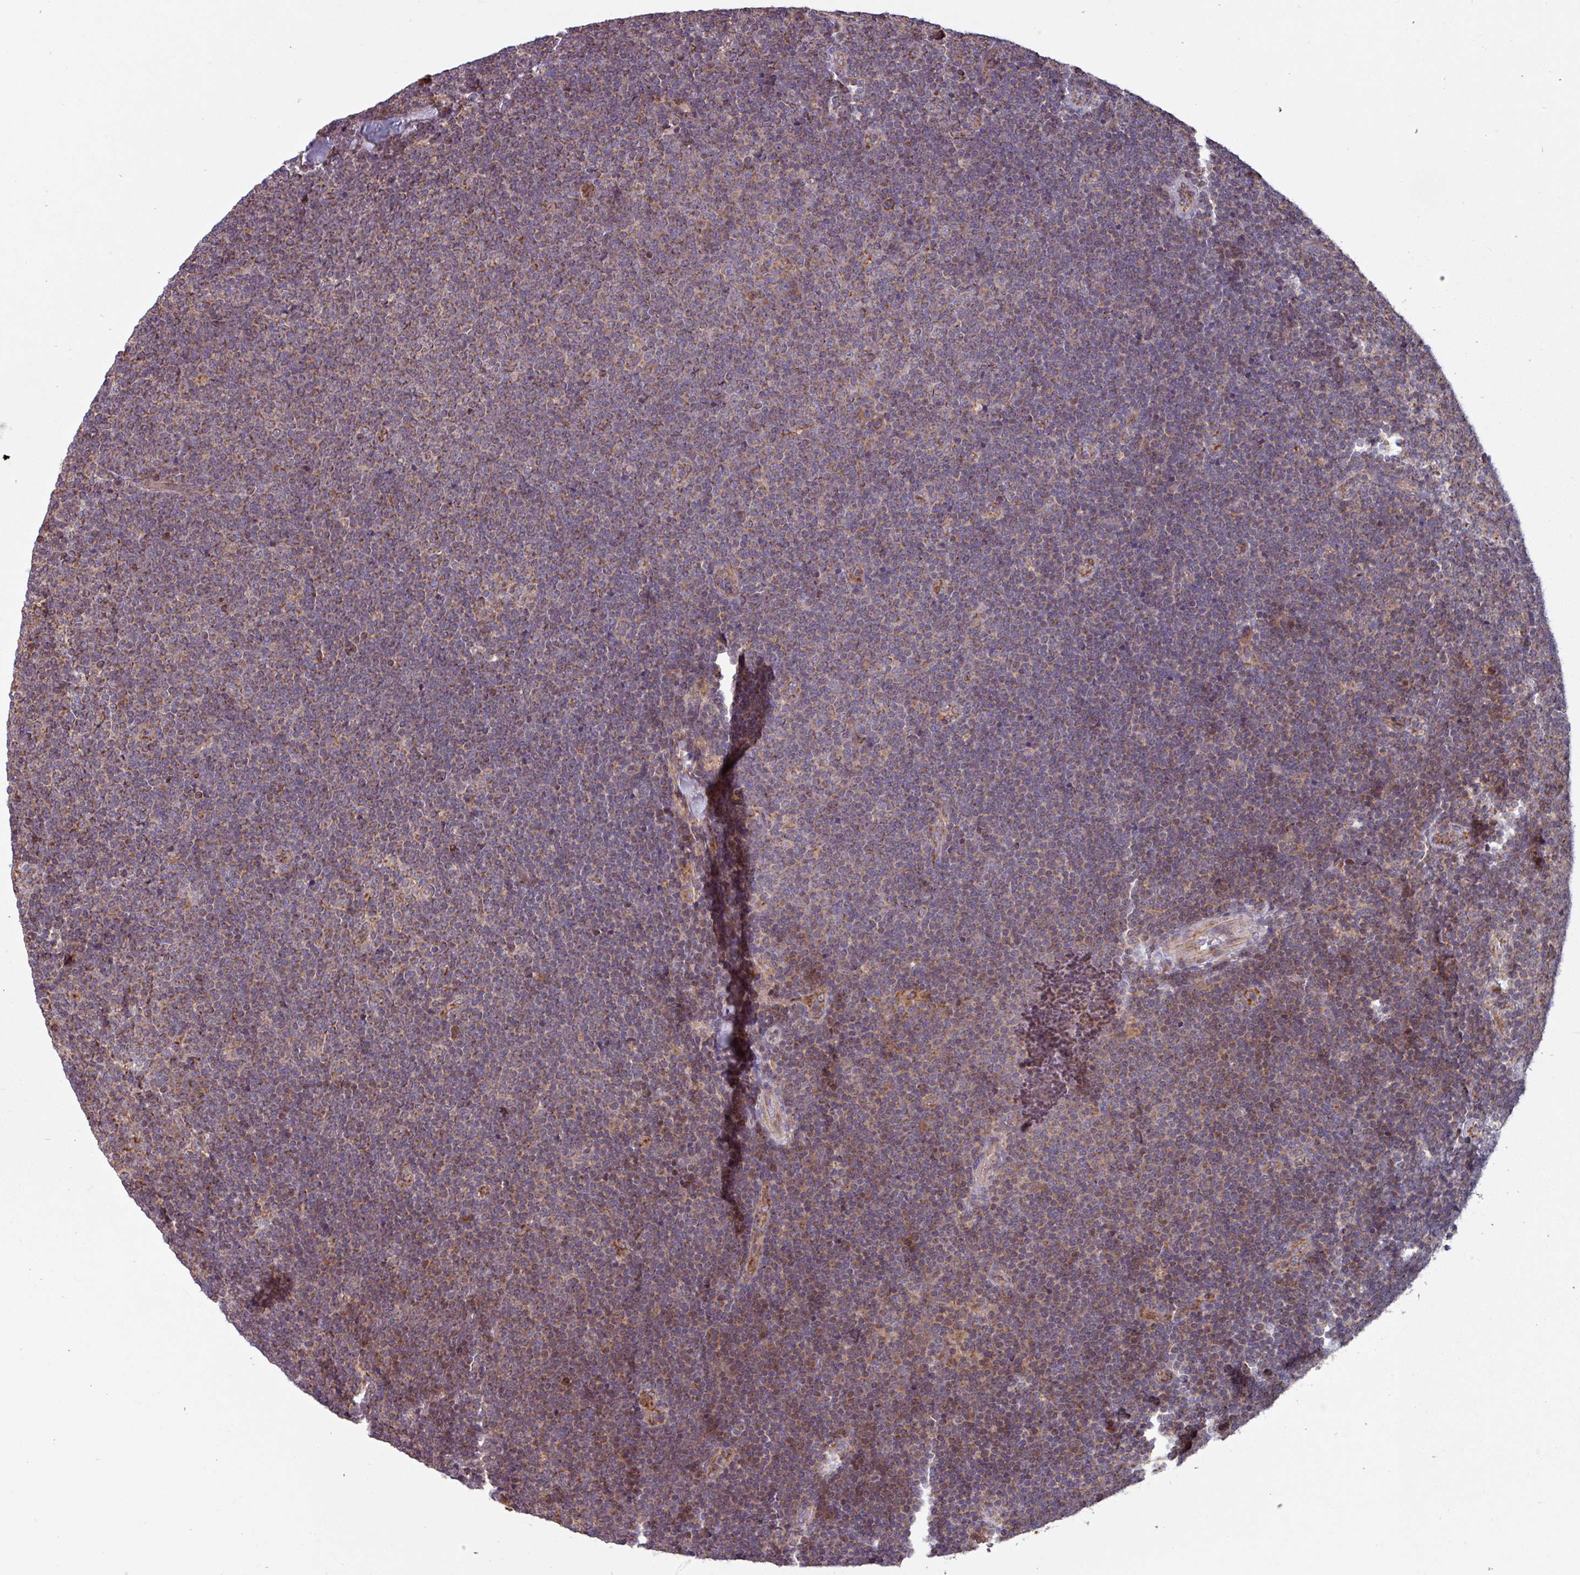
{"staining": {"intensity": "moderate", "quantity": "25%-75%", "location": "cytoplasmic/membranous"}, "tissue": "lymphoma", "cell_type": "Tumor cells", "image_type": "cancer", "snomed": [{"axis": "morphology", "description": "Malignant lymphoma, non-Hodgkin's type, Low grade"}, {"axis": "topography", "description": "Lymph node"}], "caption": "Malignant lymphoma, non-Hodgkin's type (low-grade) tissue displays moderate cytoplasmic/membranous positivity in about 25%-75% of tumor cells, visualized by immunohistochemistry. (Stains: DAB (3,3'-diaminobenzidine) in brown, nuclei in blue, Microscopy: brightfield microscopy at high magnification).", "gene": "COX7C", "patient": {"sex": "male", "age": 48}}